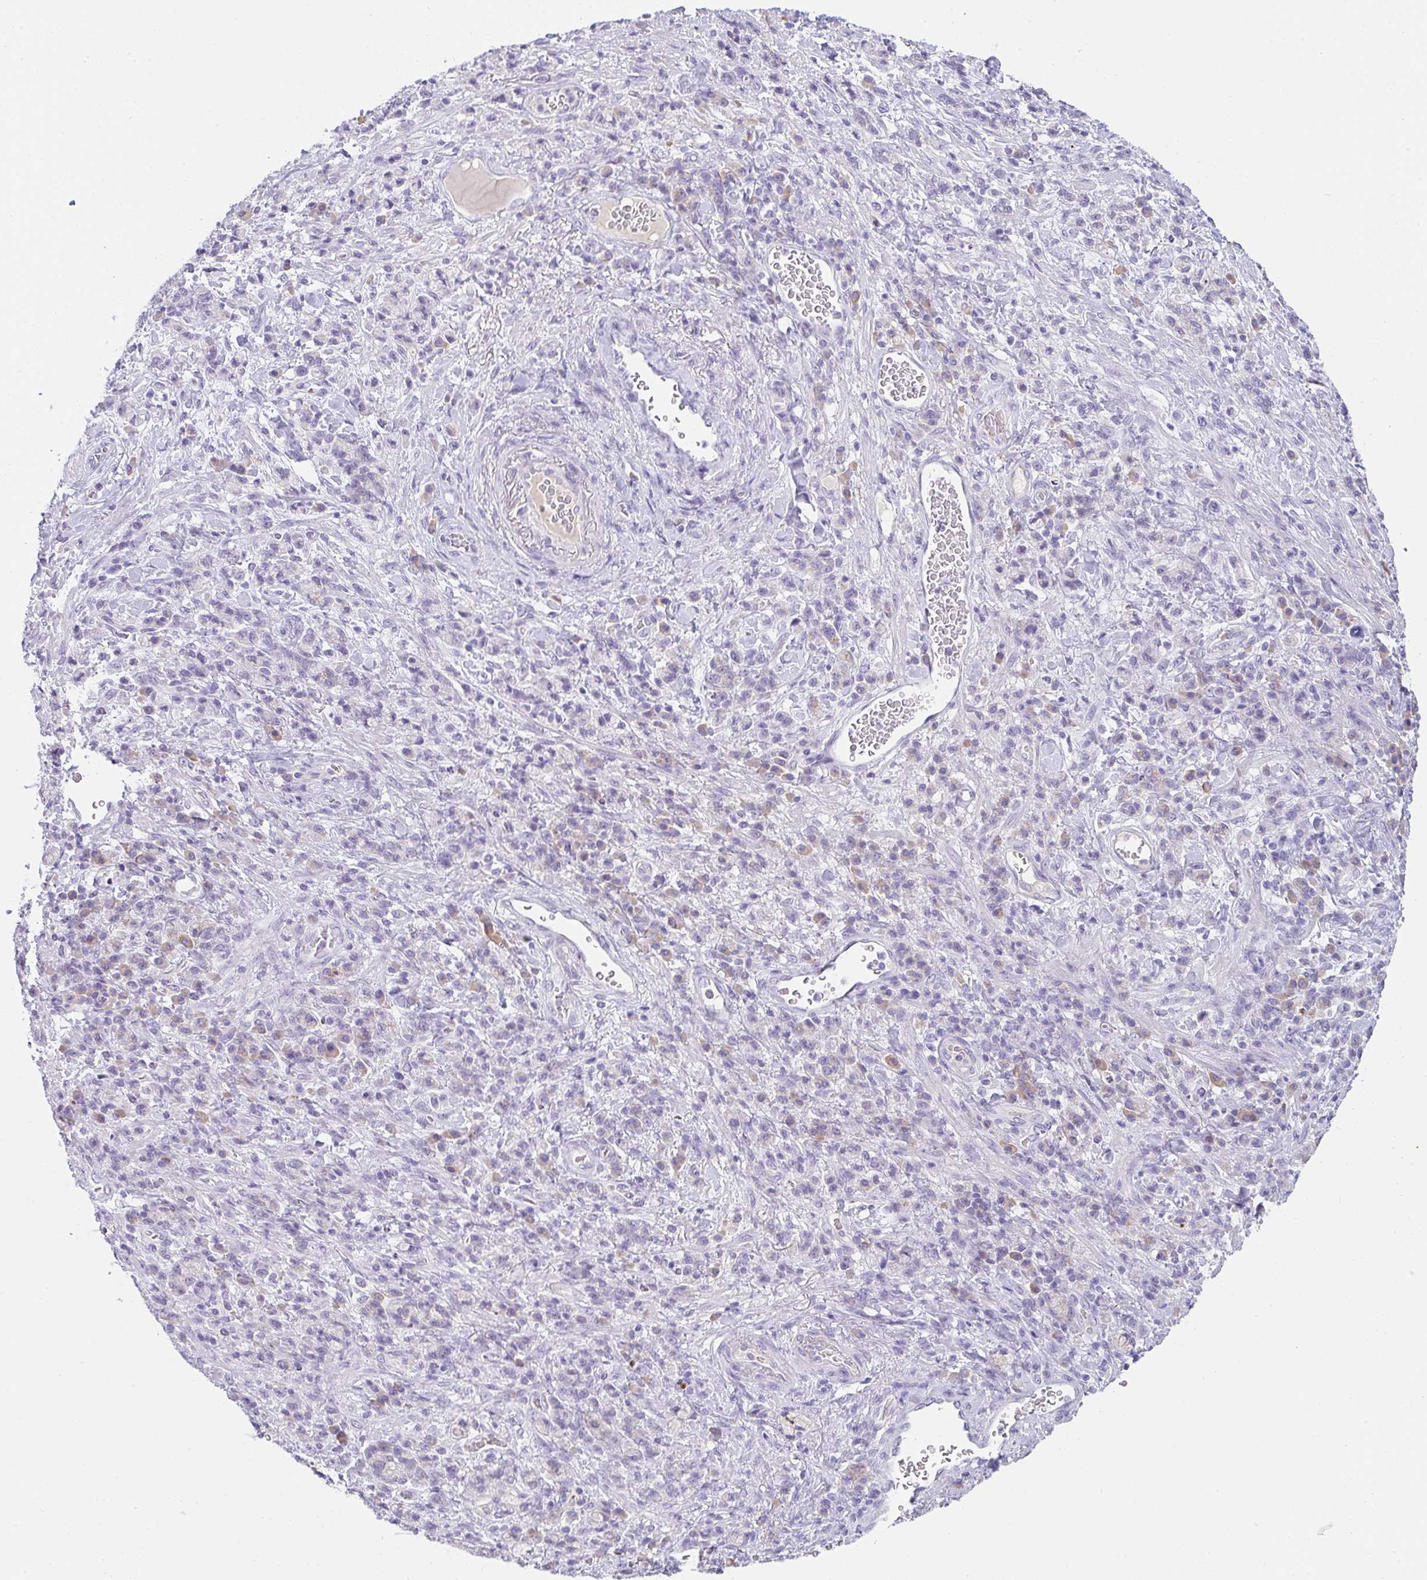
{"staining": {"intensity": "weak", "quantity": "<25%", "location": "cytoplasmic/membranous"}, "tissue": "stomach cancer", "cell_type": "Tumor cells", "image_type": "cancer", "snomed": [{"axis": "morphology", "description": "Adenocarcinoma, NOS"}, {"axis": "topography", "description": "Stomach"}], "caption": "IHC of stomach cancer displays no expression in tumor cells.", "gene": "COX7B", "patient": {"sex": "male", "age": 76}}